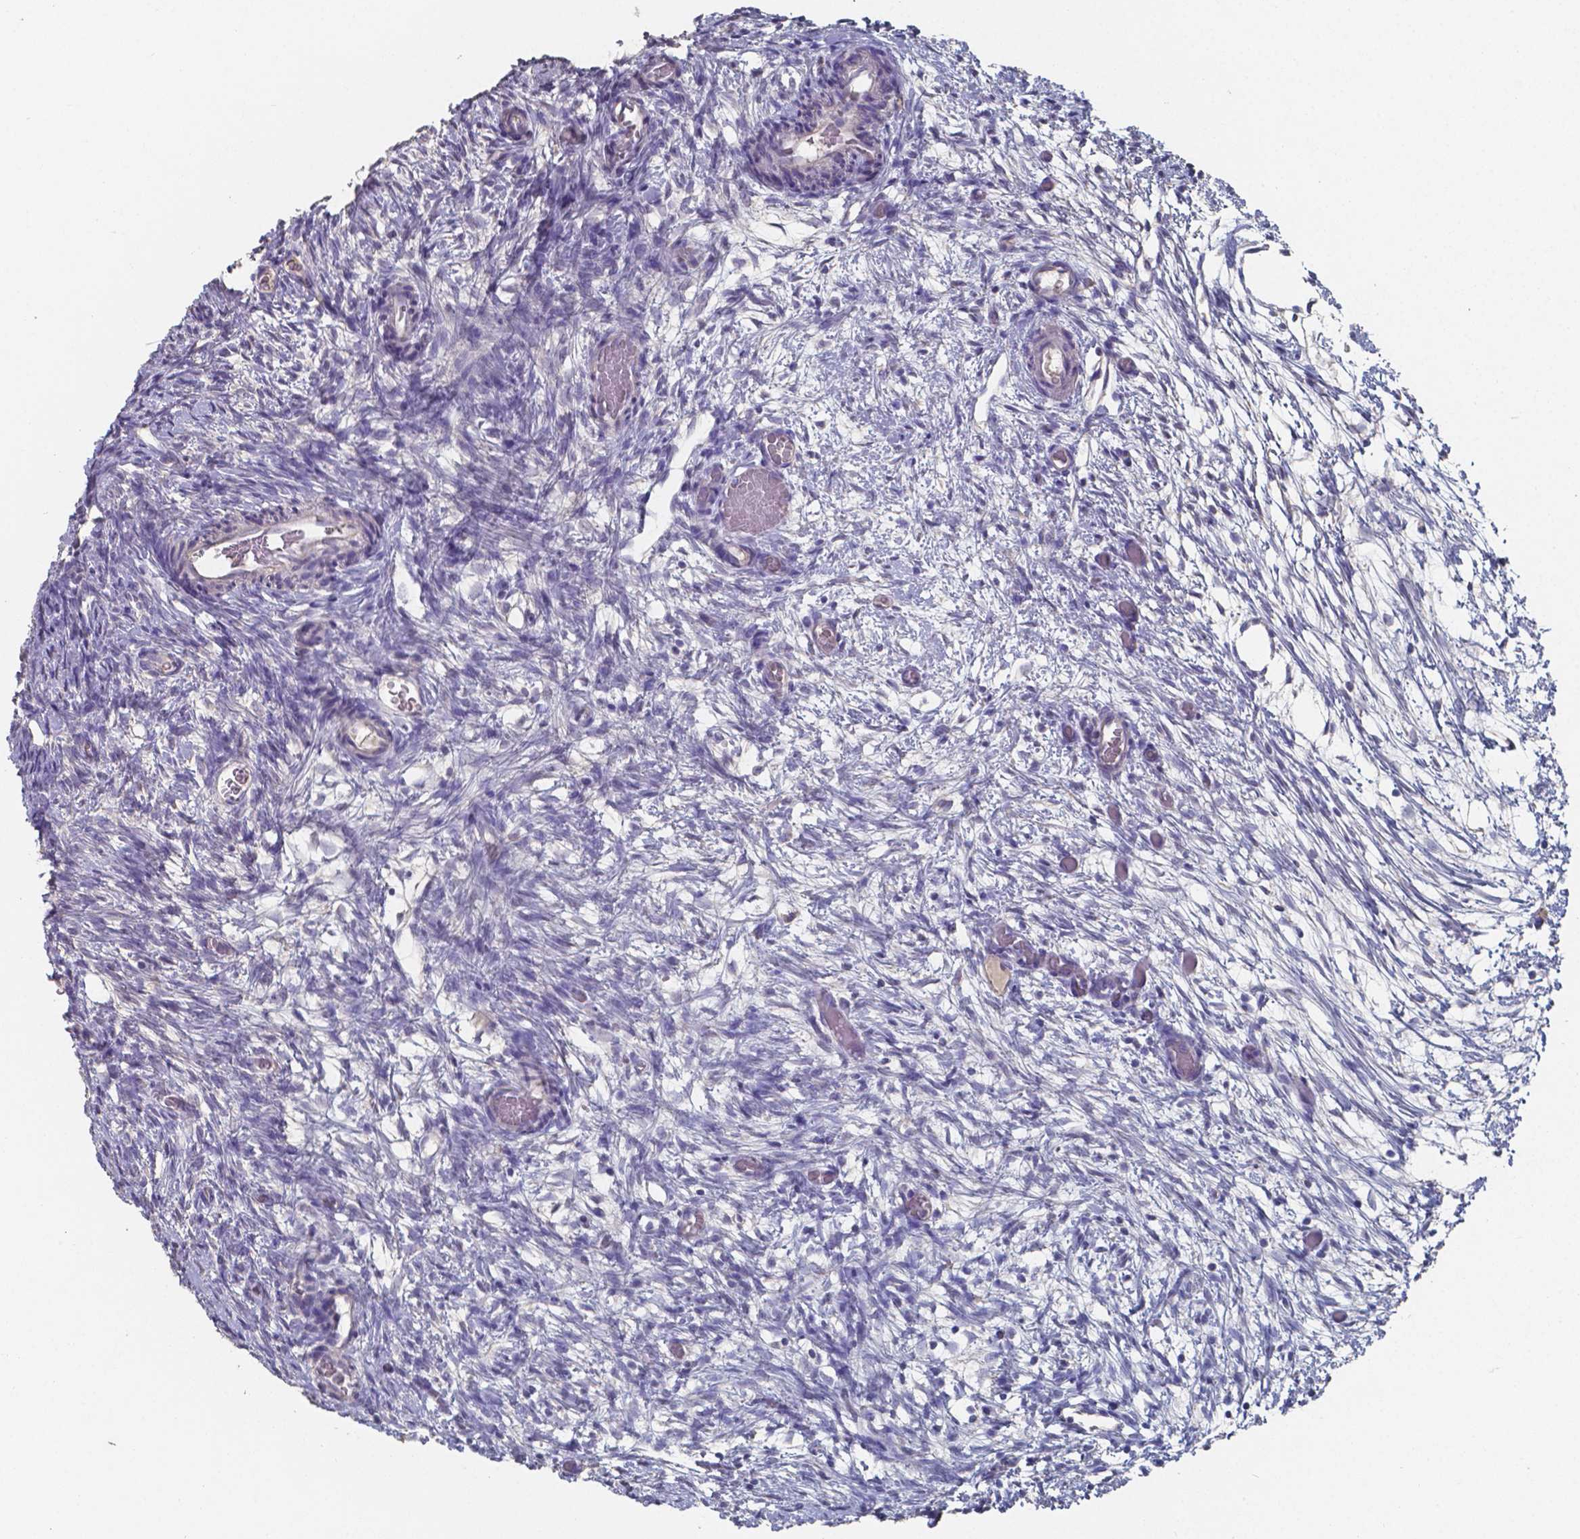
{"staining": {"intensity": "negative", "quantity": "none", "location": "none"}, "tissue": "ovary", "cell_type": "Follicle cells", "image_type": "normal", "snomed": [{"axis": "morphology", "description": "Normal tissue, NOS"}, {"axis": "topography", "description": "Ovary"}], "caption": "DAB (3,3'-diaminobenzidine) immunohistochemical staining of benign human ovary demonstrates no significant positivity in follicle cells. (Stains: DAB (3,3'-diaminobenzidine) IHC with hematoxylin counter stain, Microscopy: brightfield microscopy at high magnification).", "gene": "FOXJ1", "patient": {"sex": "female", "age": 39}}